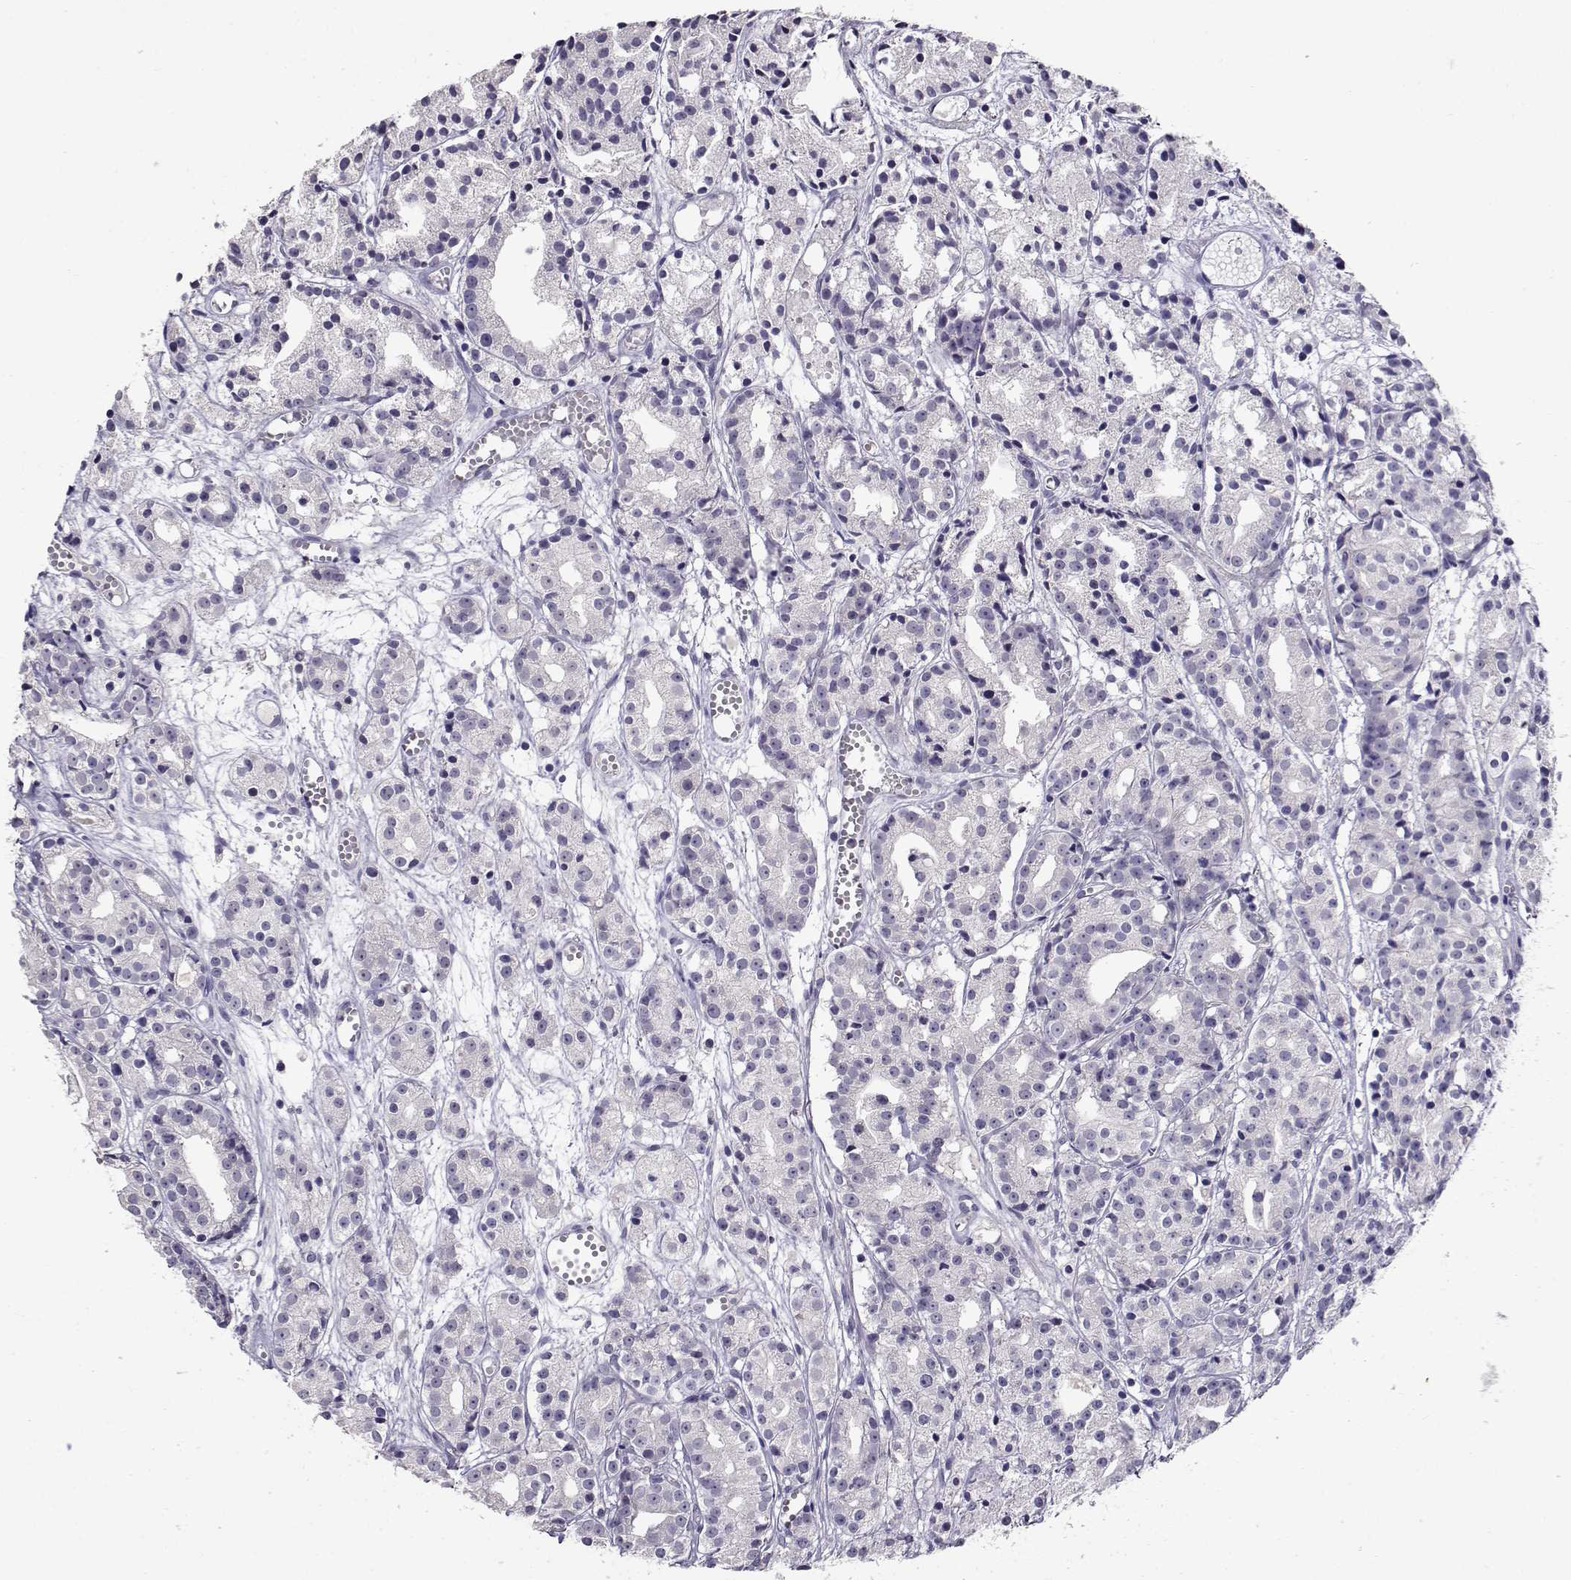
{"staining": {"intensity": "negative", "quantity": "none", "location": "none"}, "tissue": "prostate cancer", "cell_type": "Tumor cells", "image_type": "cancer", "snomed": [{"axis": "morphology", "description": "Adenocarcinoma, Medium grade"}, {"axis": "topography", "description": "Prostate"}], "caption": "DAB immunohistochemical staining of prostate adenocarcinoma (medium-grade) reveals no significant expression in tumor cells.", "gene": "RHOXF2", "patient": {"sex": "male", "age": 74}}